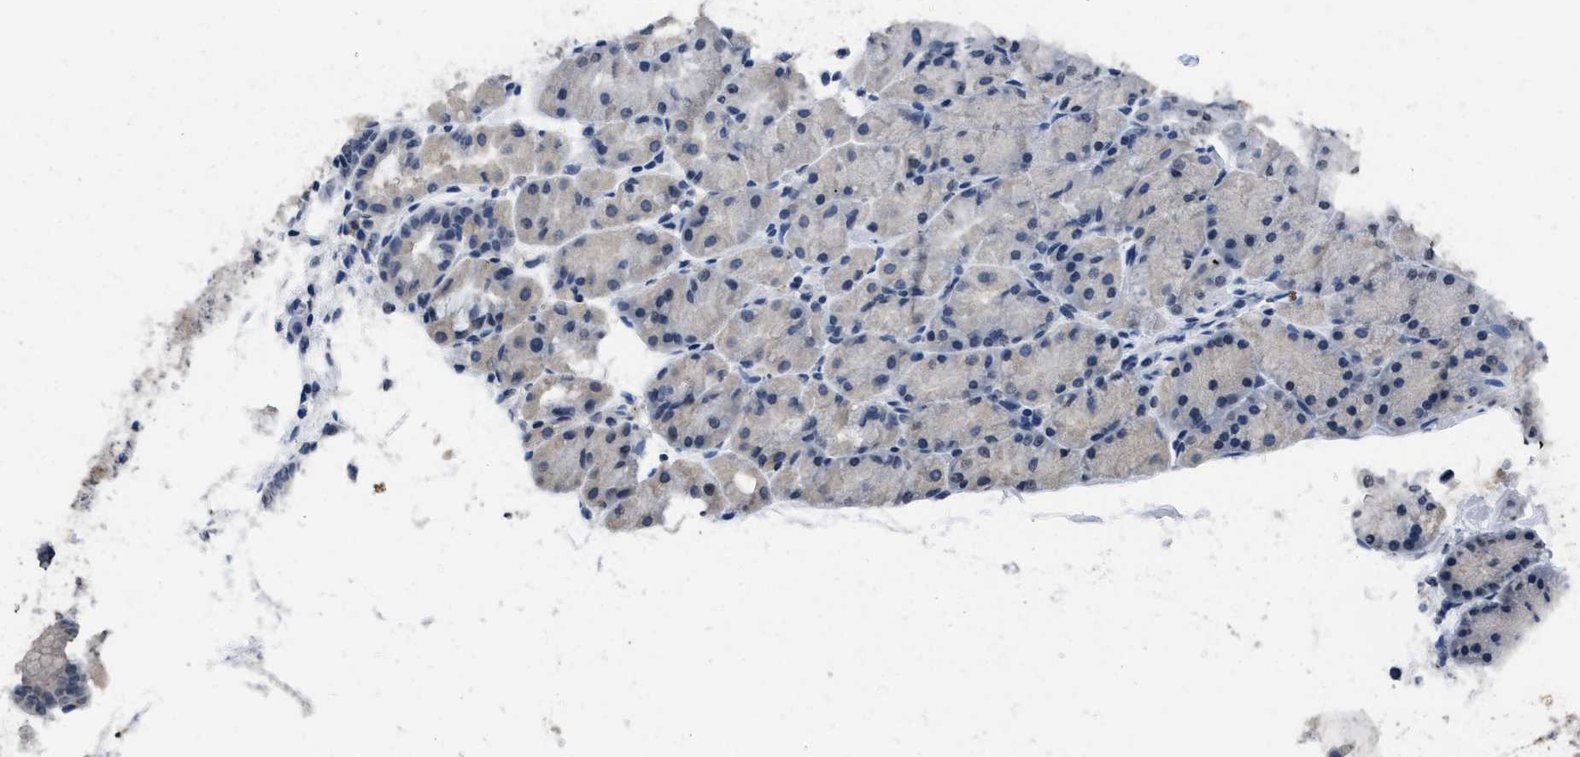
{"staining": {"intensity": "negative", "quantity": "none", "location": "none"}, "tissue": "stomach", "cell_type": "Glandular cells", "image_type": "normal", "snomed": [{"axis": "morphology", "description": "Normal tissue, NOS"}, {"axis": "morphology", "description": "Carcinoid, malignant, NOS"}, {"axis": "topography", "description": "Stomach, upper"}], "caption": "High power microscopy histopathology image of an IHC histopathology image of unremarkable stomach, revealing no significant staining in glandular cells. (Brightfield microscopy of DAB IHC at high magnification).", "gene": "ITGA2B", "patient": {"sex": "male", "age": 39}}